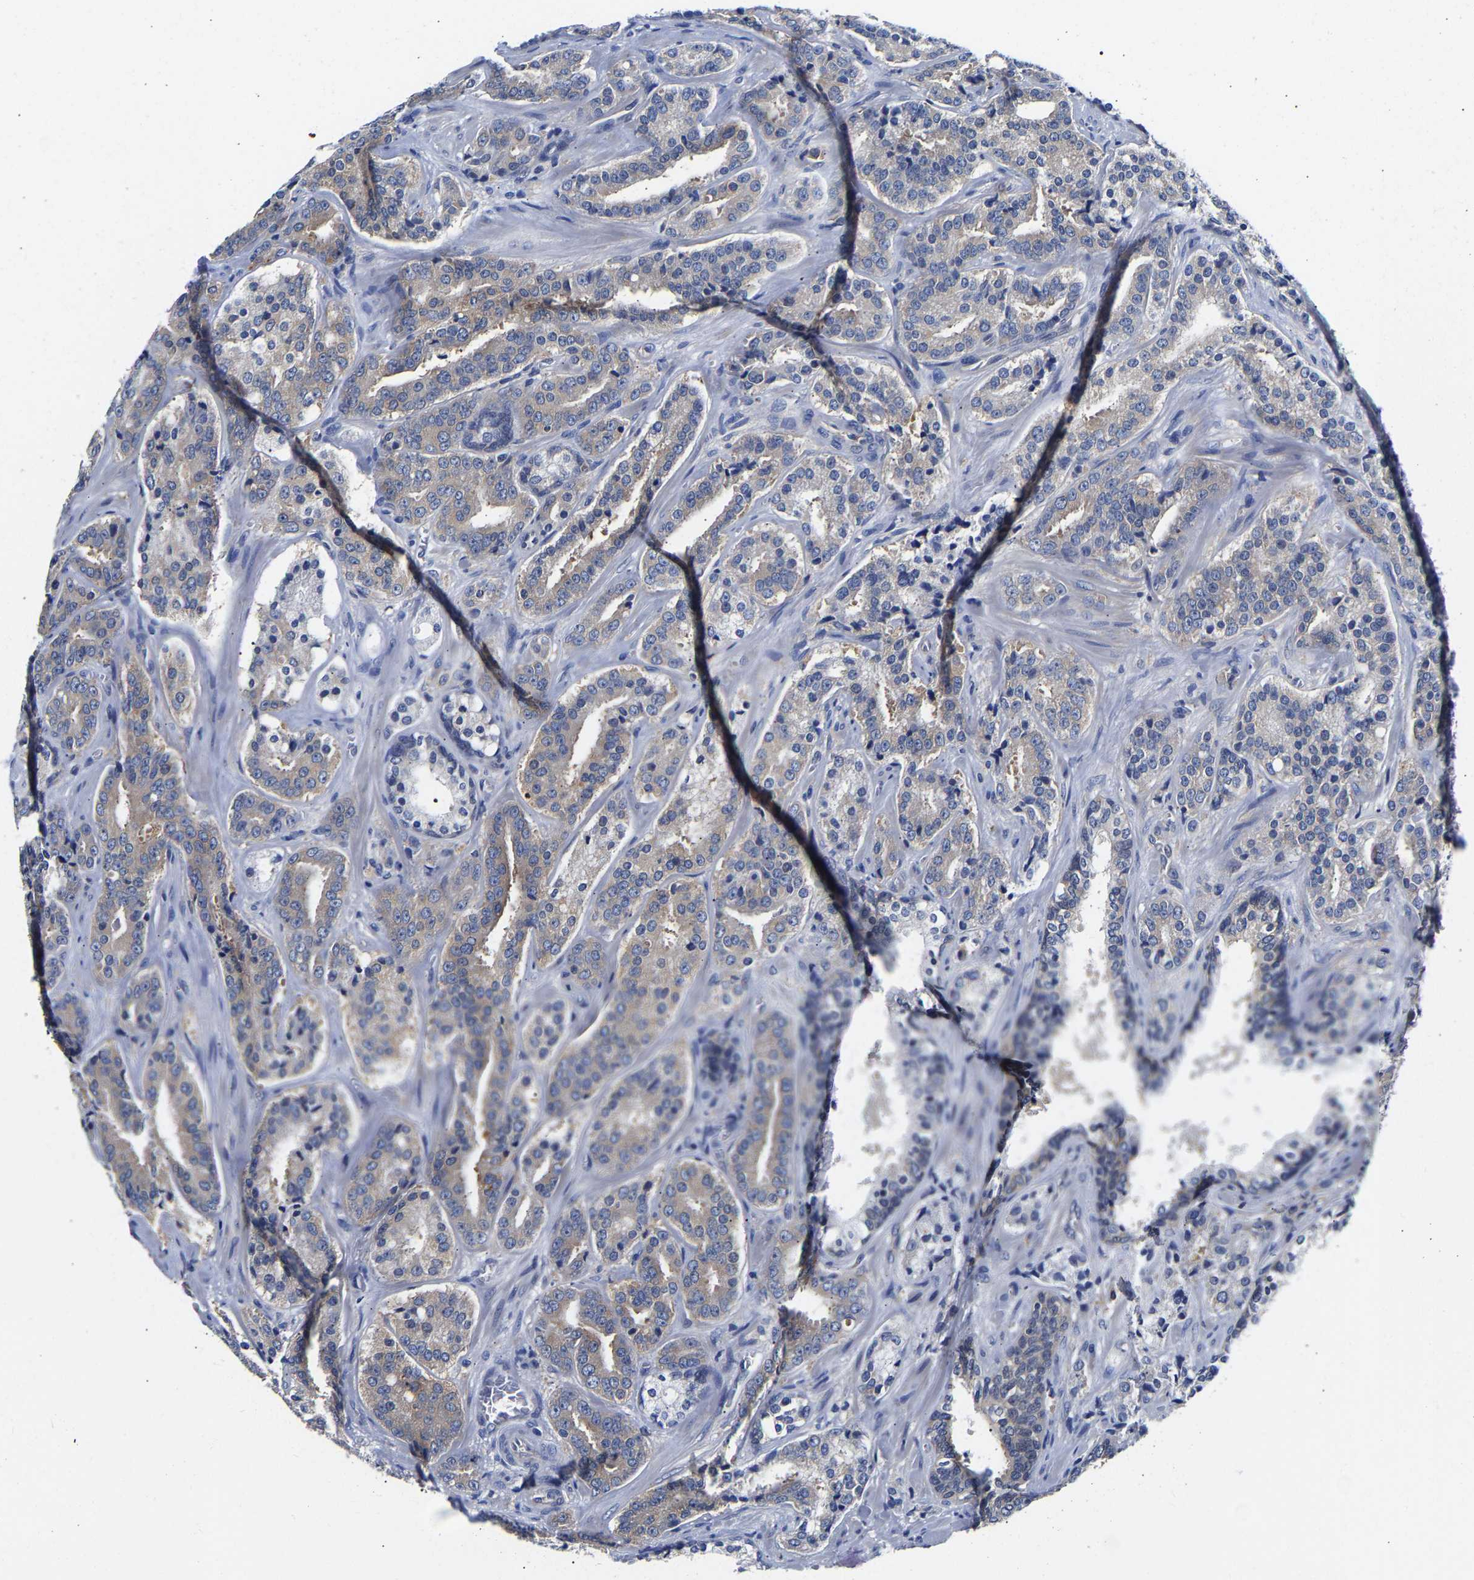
{"staining": {"intensity": "weak", "quantity": "<25%", "location": "cytoplasmic/membranous"}, "tissue": "prostate cancer", "cell_type": "Tumor cells", "image_type": "cancer", "snomed": [{"axis": "morphology", "description": "Adenocarcinoma, High grade"}, {"axis": "topography", "description": "Prostate"}], "caption": "Immunohistochemical staining of human high-grade adenocarcinoma (prostate) demonstrates no significant staining in tumor cells.", "gene": "CCDC6", "patient": {"sex": "male", "age": 60}}